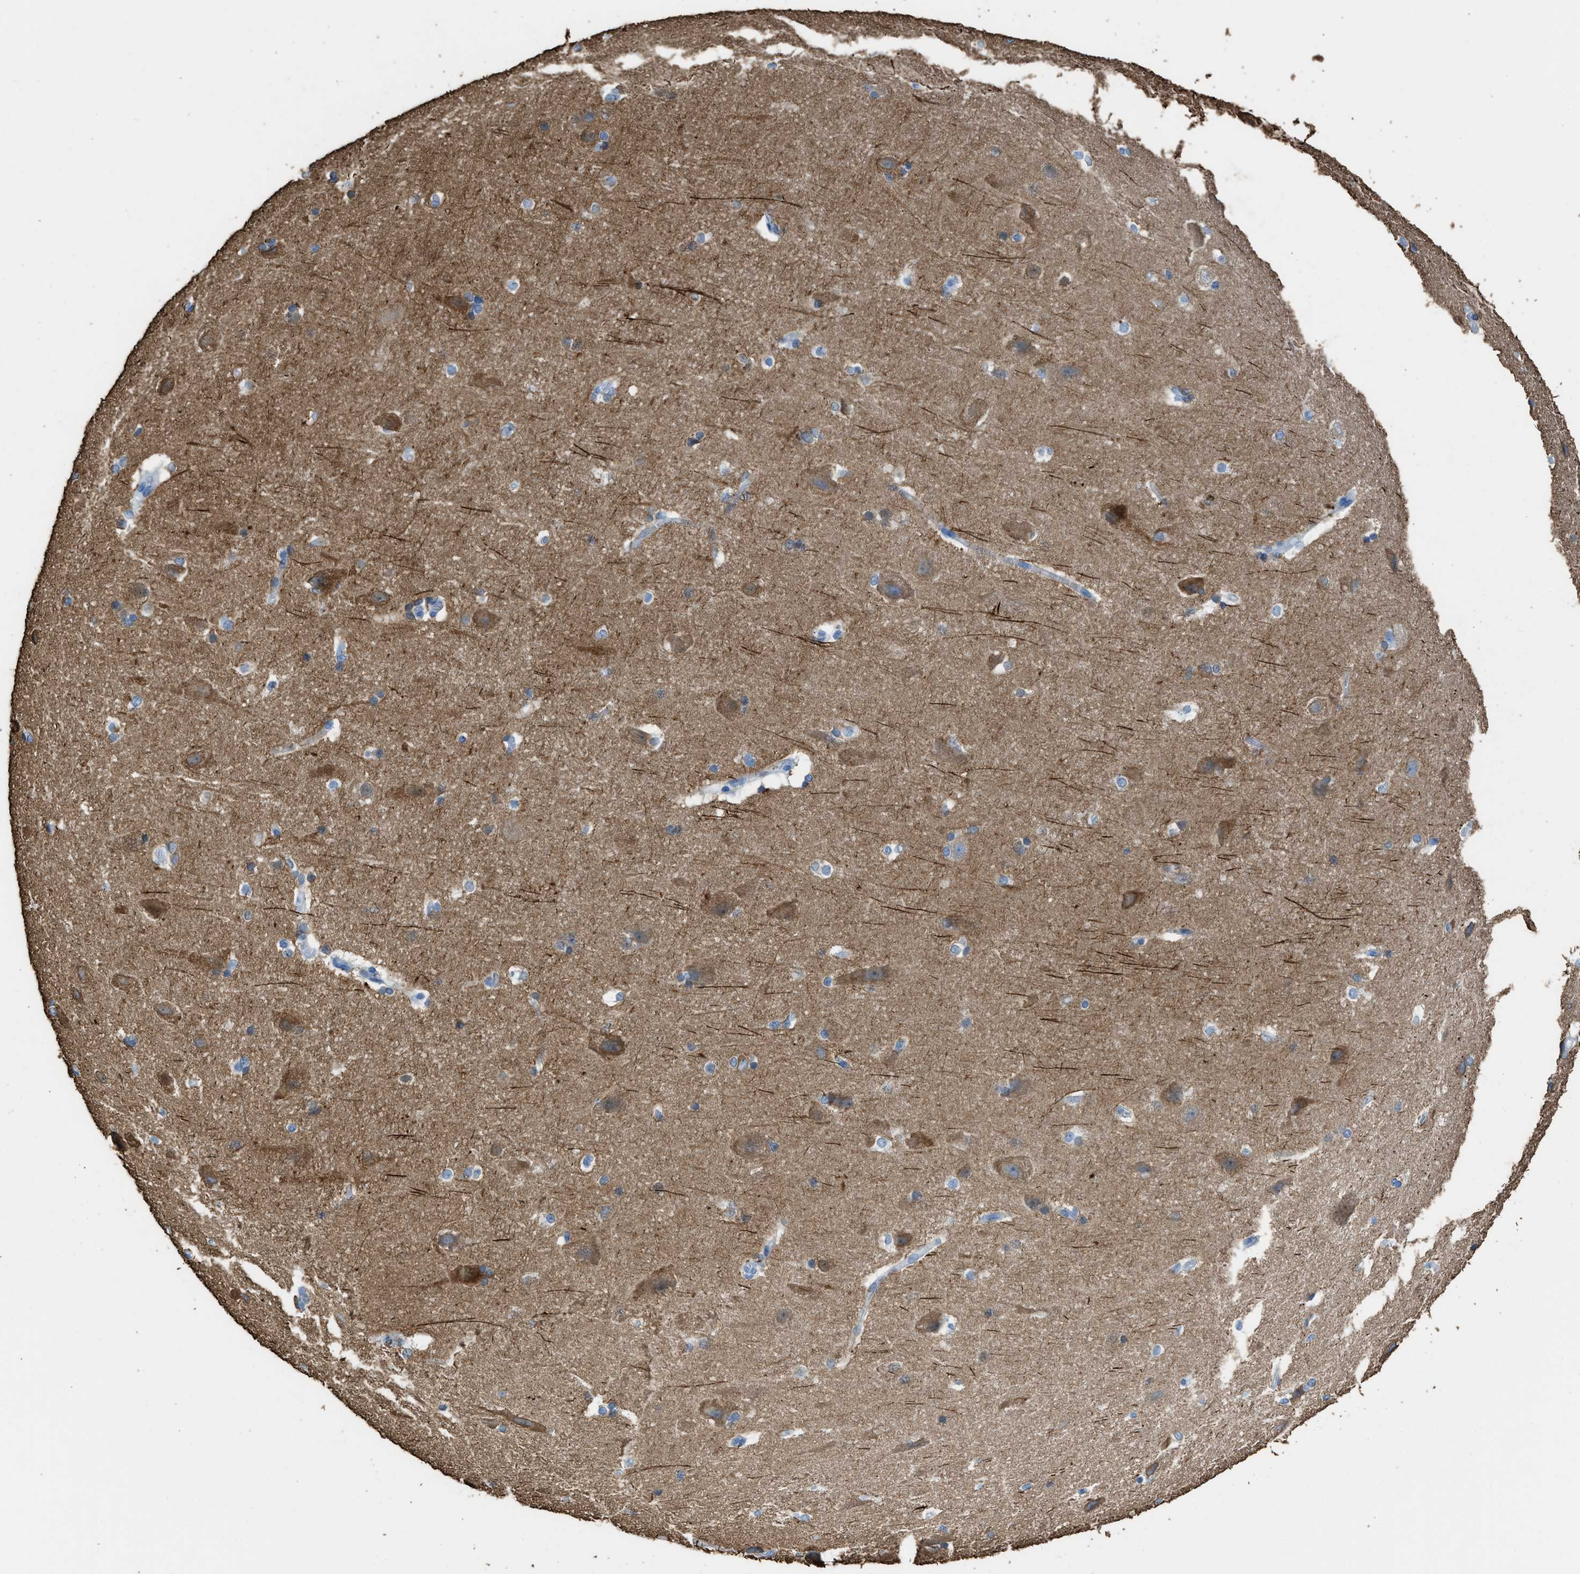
{"staining": {"intensity": "negative", "quantity": "none", "location": "none"}, "tissue": "cerebral cortex", "cell_type": "Endothelial cells", "image_type": "normal", "snomed": [{"axis": "morphology", "description": "Normal tissue, NOS"}, {"axis": "topography", "description": "Cerebral cortex"}, {"axis": "topography", "description": "Hippocampus"}], "caption": "Unremarkable cerebral cortex was stained to show a protein in brown. There is no significant staining in endothelial cells. (DAB immunohistochemistry (IHC) visualized using brightfield microscopy, high magnification).", "gene": "FAIM2", "patient": {"sex": "female", "age": 19}}